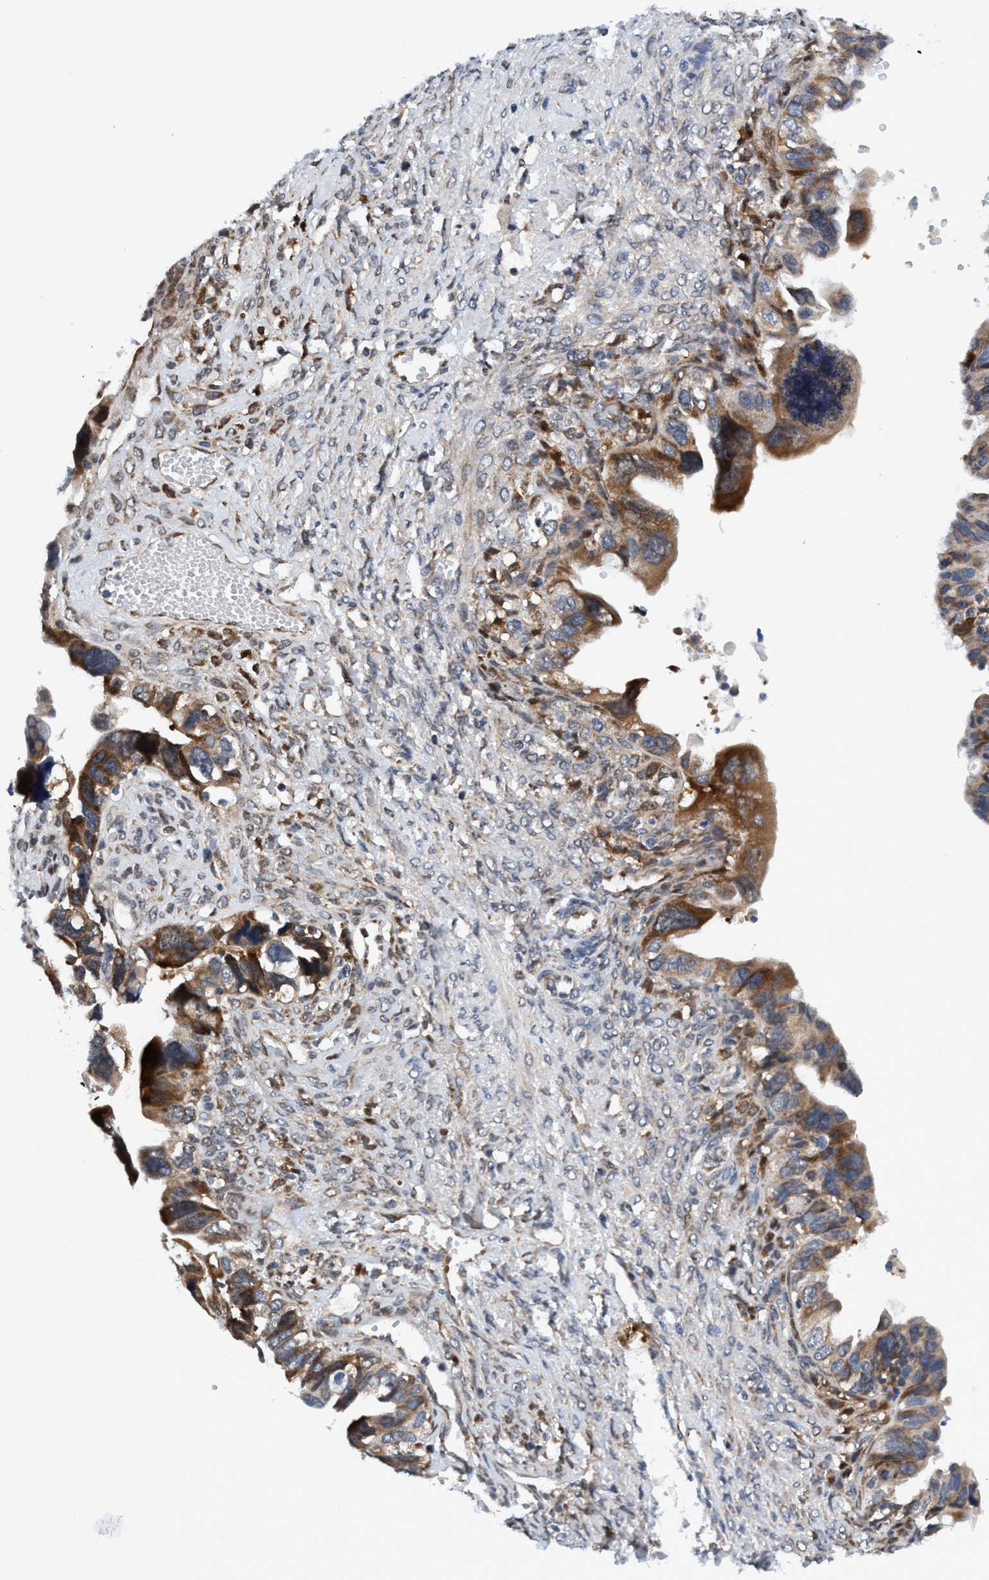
{"staining": {"intensity": "moderate", "quantity": ">75%", "location": "cytoplasmic/membranous"}, "tissue": "ovarian cancer", "cell_type": "Tumor cells", "image_type": "cancer", "snomed": [{"axis": "morphology", "description": "Cystadenocarcinoma, serous, NOS"}, {"axis": "topography", "description": "Ovary"}], "caption": "IHC (DAB) staining of serous cystadenocarcinoma (ovarian) reveals moderate cytoplasmic/membranous protein positivity in approximately >75% of tumor cells. (DAB = brown stain, brightfield microscopy at high magnification).", "gene": "AGAP2", "patient": {"sex": "female", "age": 79}}